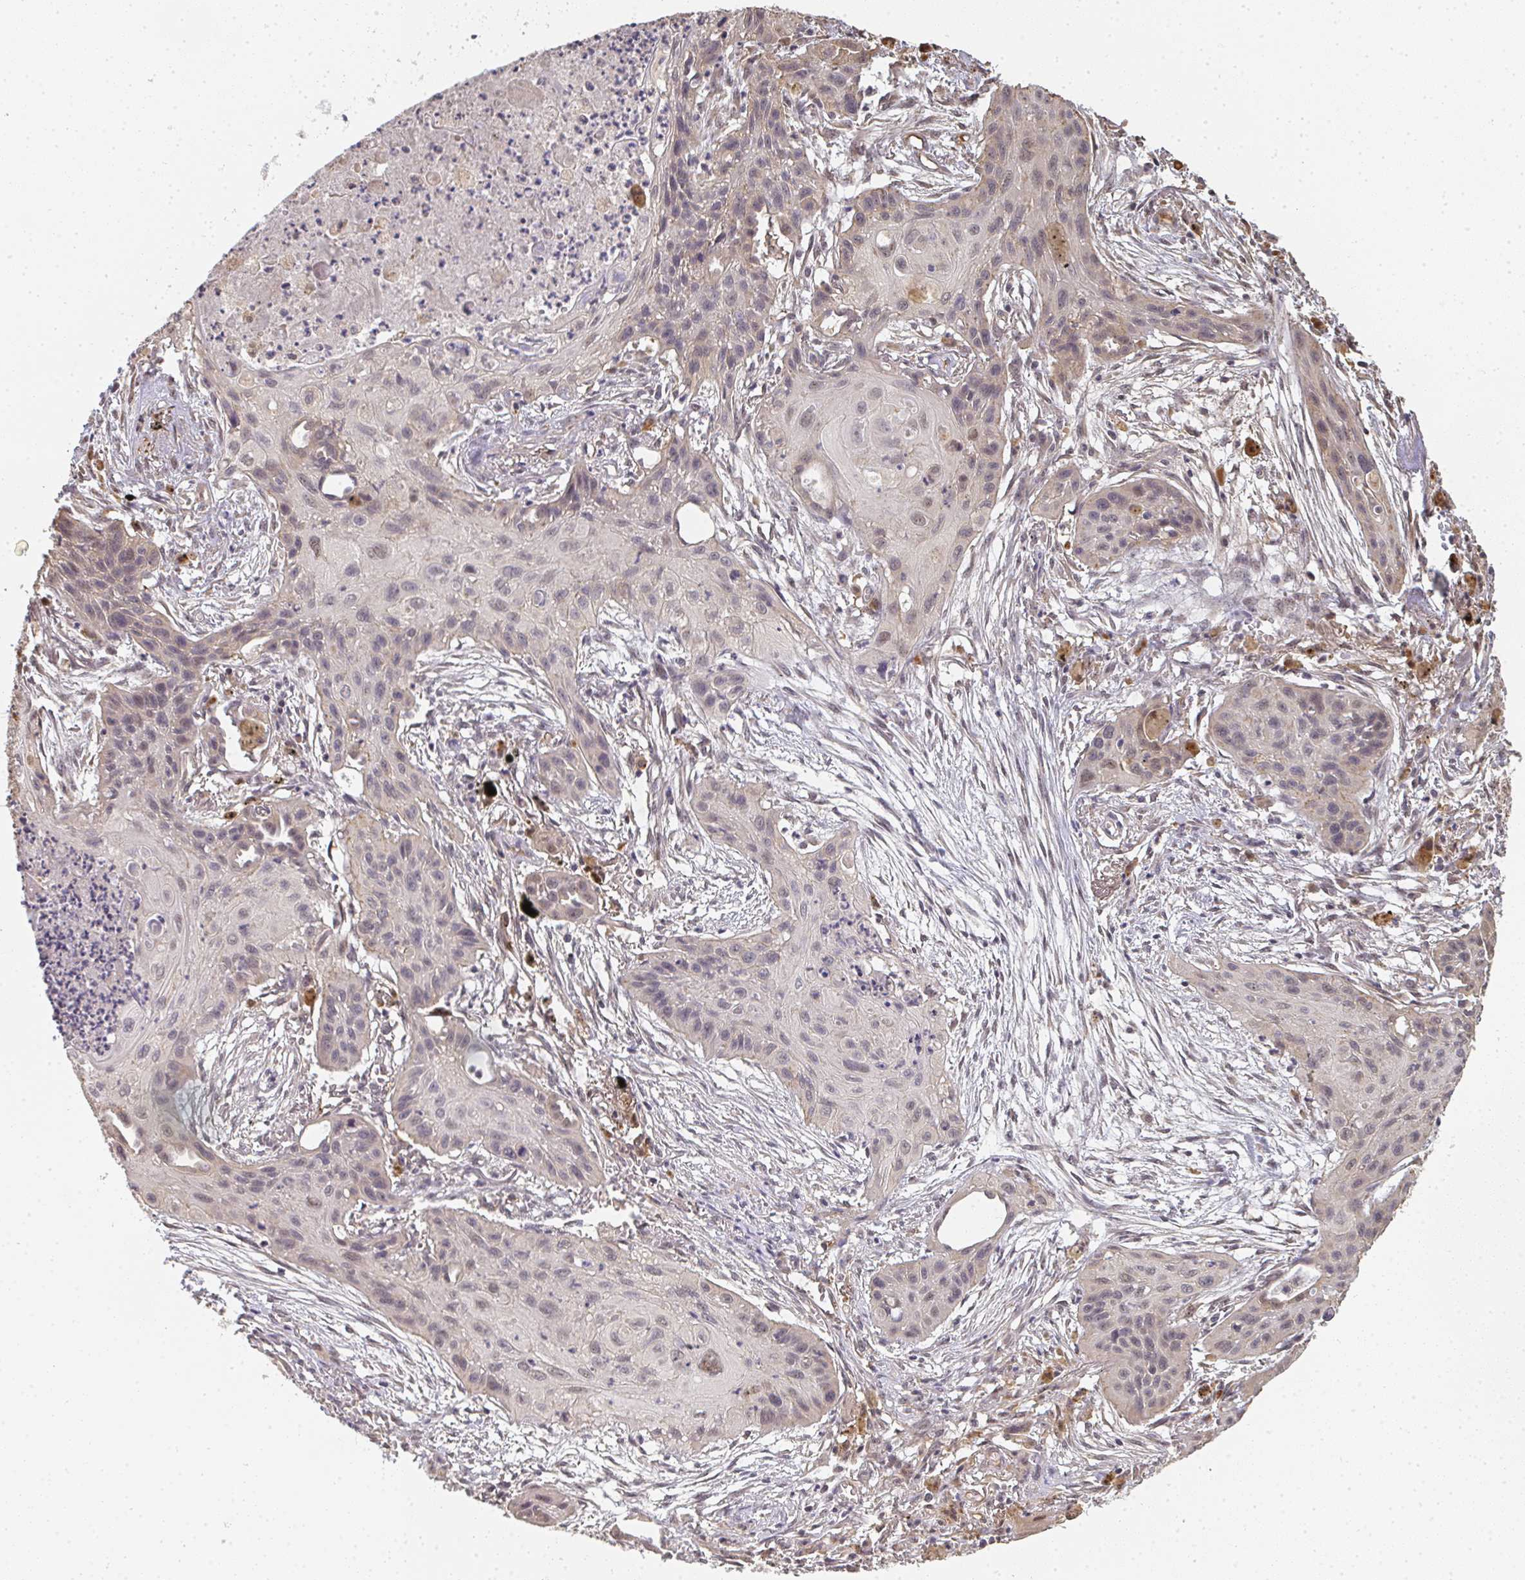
{"staining": {"intensity": "negative", "quantity": "none", "location": "none"}, "tissue": "lung cancer", "cell_type": "Tumor cells", "image_type": "cancer", "snomed": [{"axis": "morphology", "description": "Squamous cell carcinoma, NOS"}, {"axis": "topography", "description": "Lung"}], "caption": "There is no significant staining in tumor cells of lung squamous cell carcinoma.", "gene": "SLC35B3", "patient": {"sex": "male", "age": 71}}